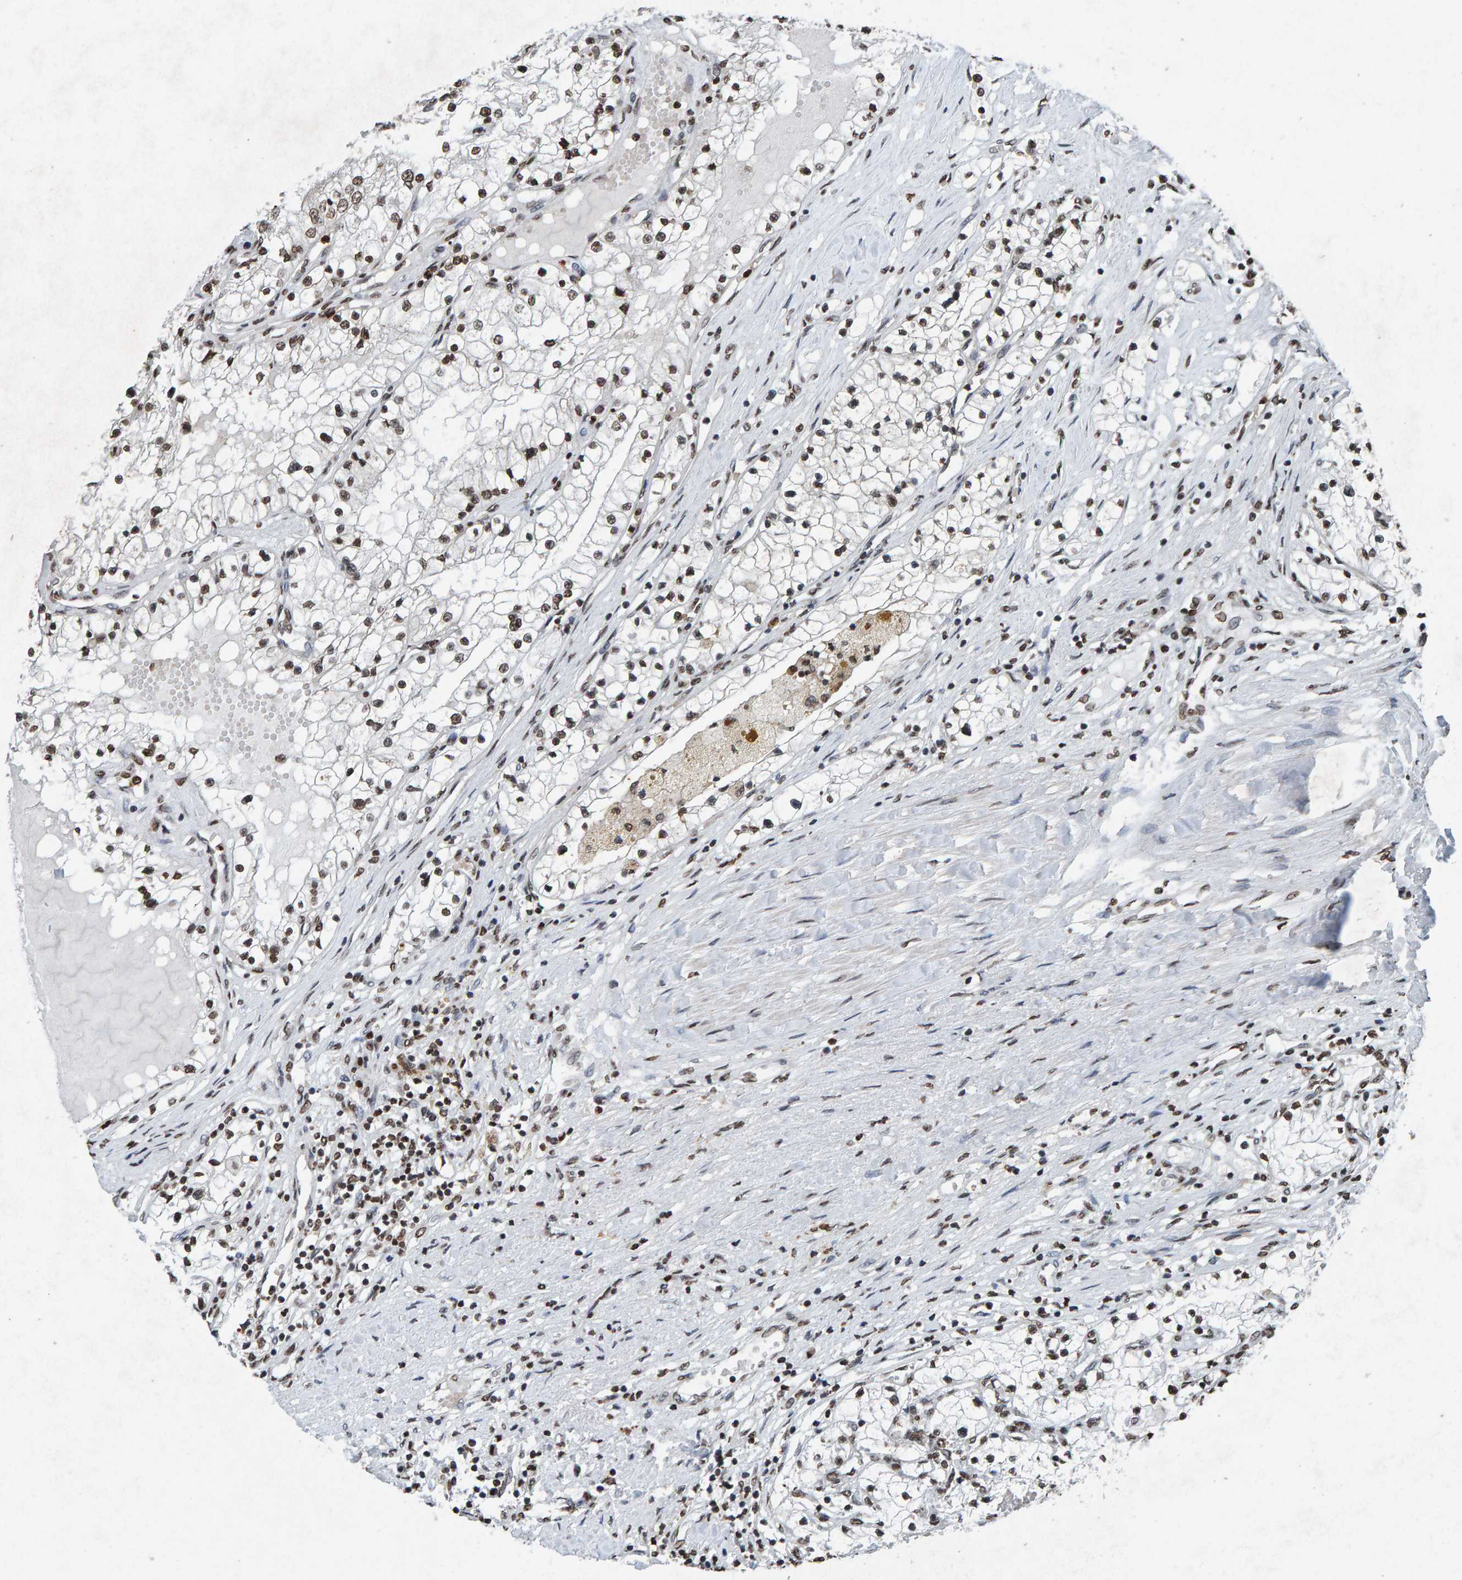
{"staining": {"intensity": "moderate", "quantity": "25%-75%", "location": "nuclear"}, "tissue": "renal cancer", "cell_type": "Tumor cells", "image_type": "cancer", "snomed": [{"axis": "morphology", "description": "Adenocarcinoma, NOS"}, {"axis": "topography", "description": "Kidney"}], "caption": "Protein positivity by immunohistochemistry (IHC) shows moderate nuclear expression in approximately 25%-75% of tumor cells in adenocarcinoma (renal).", "gene": "H2AZ1", "patient": {"sex": "male", "age": 68}}